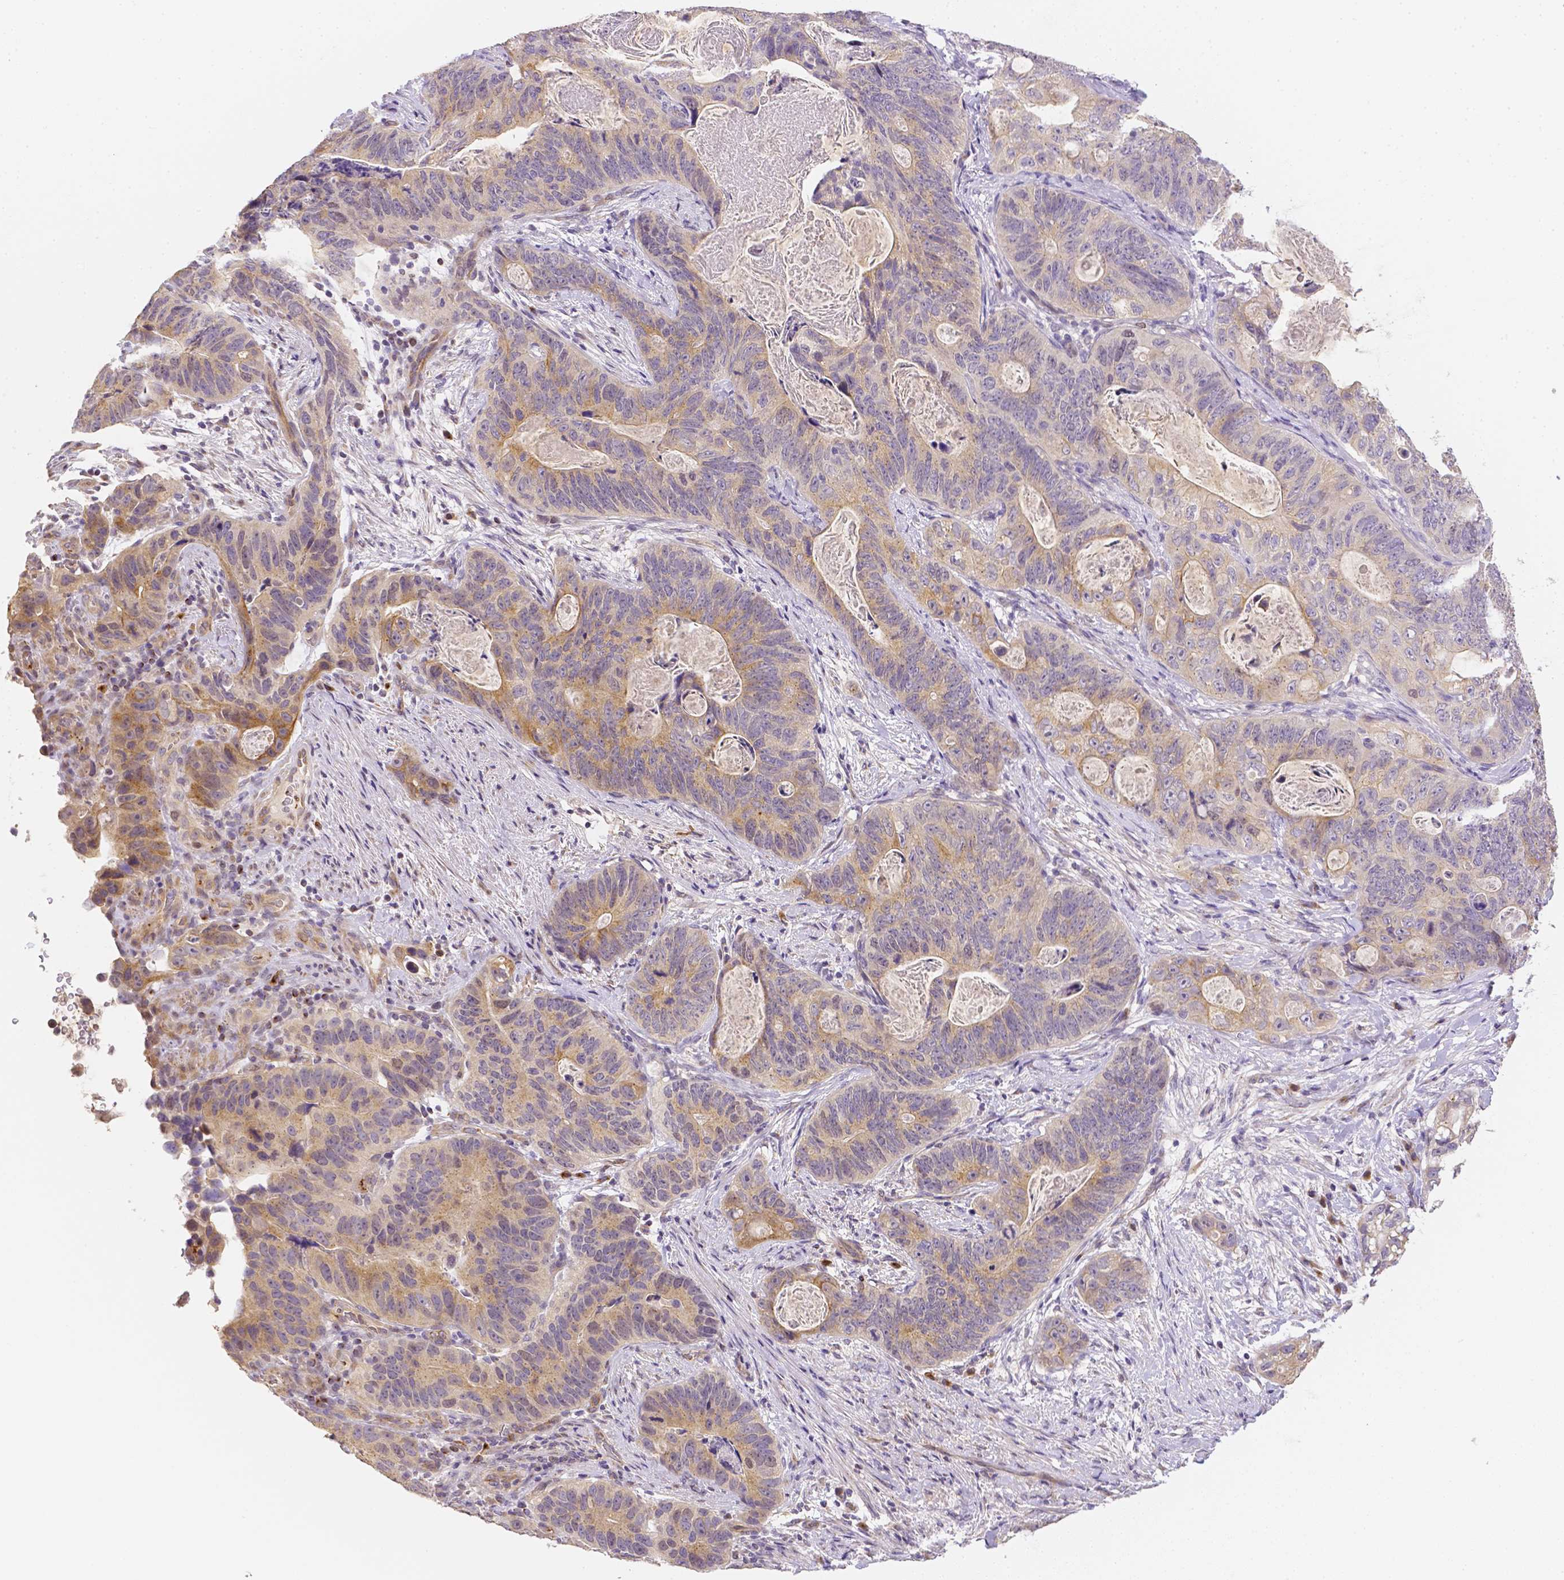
{"staining": {"intensity": "weak", "quantity": "25%-75%", "location": "cytoplasmic/membranous"}, "tissue": "stomach cancer", "cell_type": "Tumor cells", "image_type": "cancer", "snomed": [{"axis": "morphology", "description": "Normal tissue, NOS"}, {"axis": "morphology", "description": "Adenocarcinoma, NOS"}, {"axis": "topography", "description": "Stomach"}], "caption": "This is a photomicrograph of IHC staining of stomach adenocarcinoma, which shows weak staining in the cytoplasmic/membranous of tumor cells.", "gene": "C10orf67", "patient": {"sex": "female", "age": 89}}